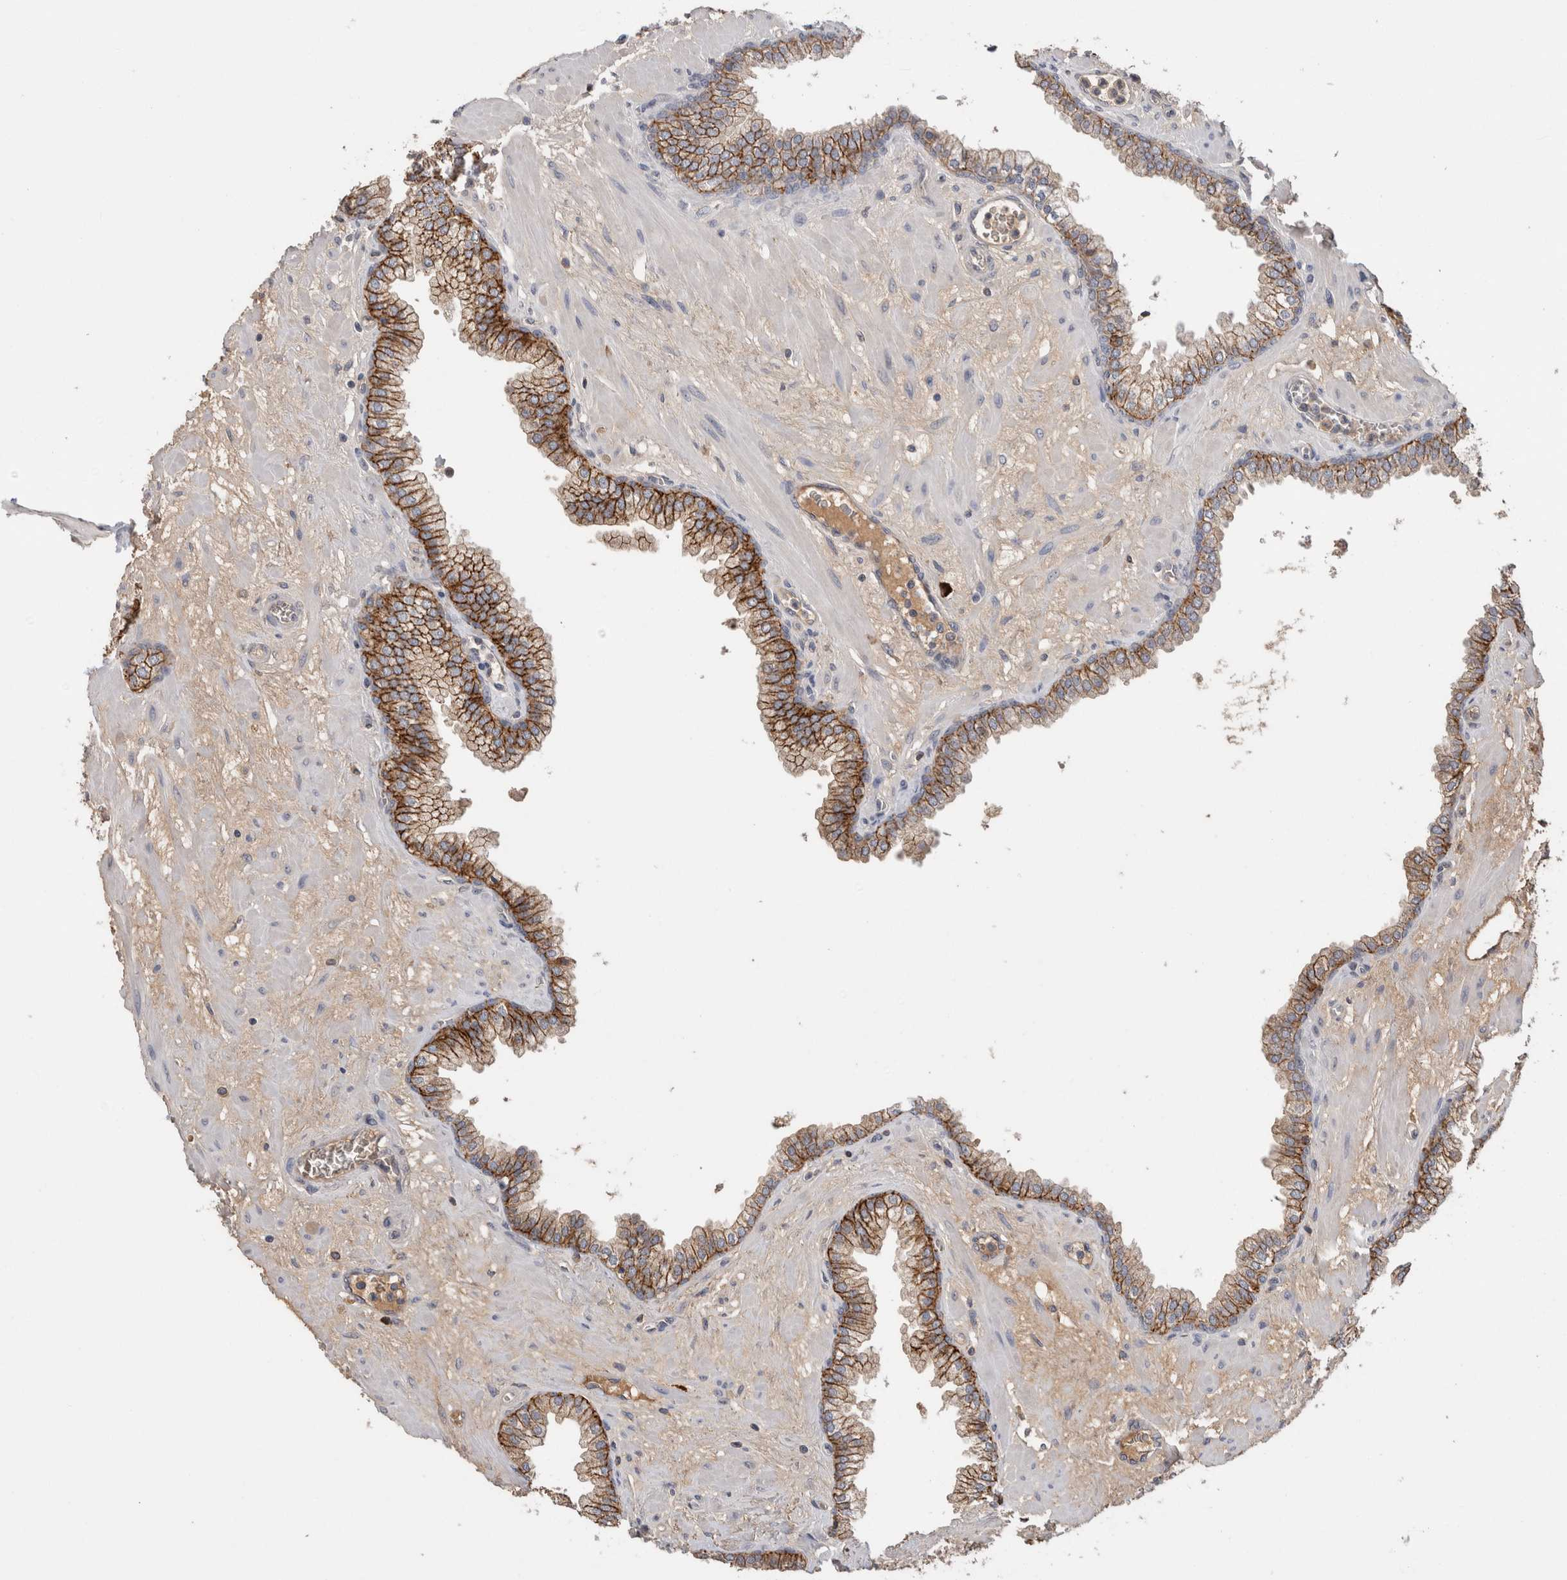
{"staining": {"intensity": "strong", "quantity": "25%-75%", "location": "cytoplasmic/membranous"}, "tissue": "prostate", "cell_type": "Glandular cells", "image_type": "normal", "snomed": [{"axis": "morphology", "description": "Normal tissue, NOS"}, {"axis": "morphology", "description": "Urothelial carcinoma, Low grade"}, {"axis": "topography", "description": "Urinary bladder"}, {"axis": "topography", "description": "Prostate"}], "caption": "There is high levels of strong cytoplasmic/membranous staining in glandular cells of benign prostate, as demonstrated by immunohistochemical staining (brown color).", "gene": "PPP3CC", "patient": {"sex": "male", "age": 60}}